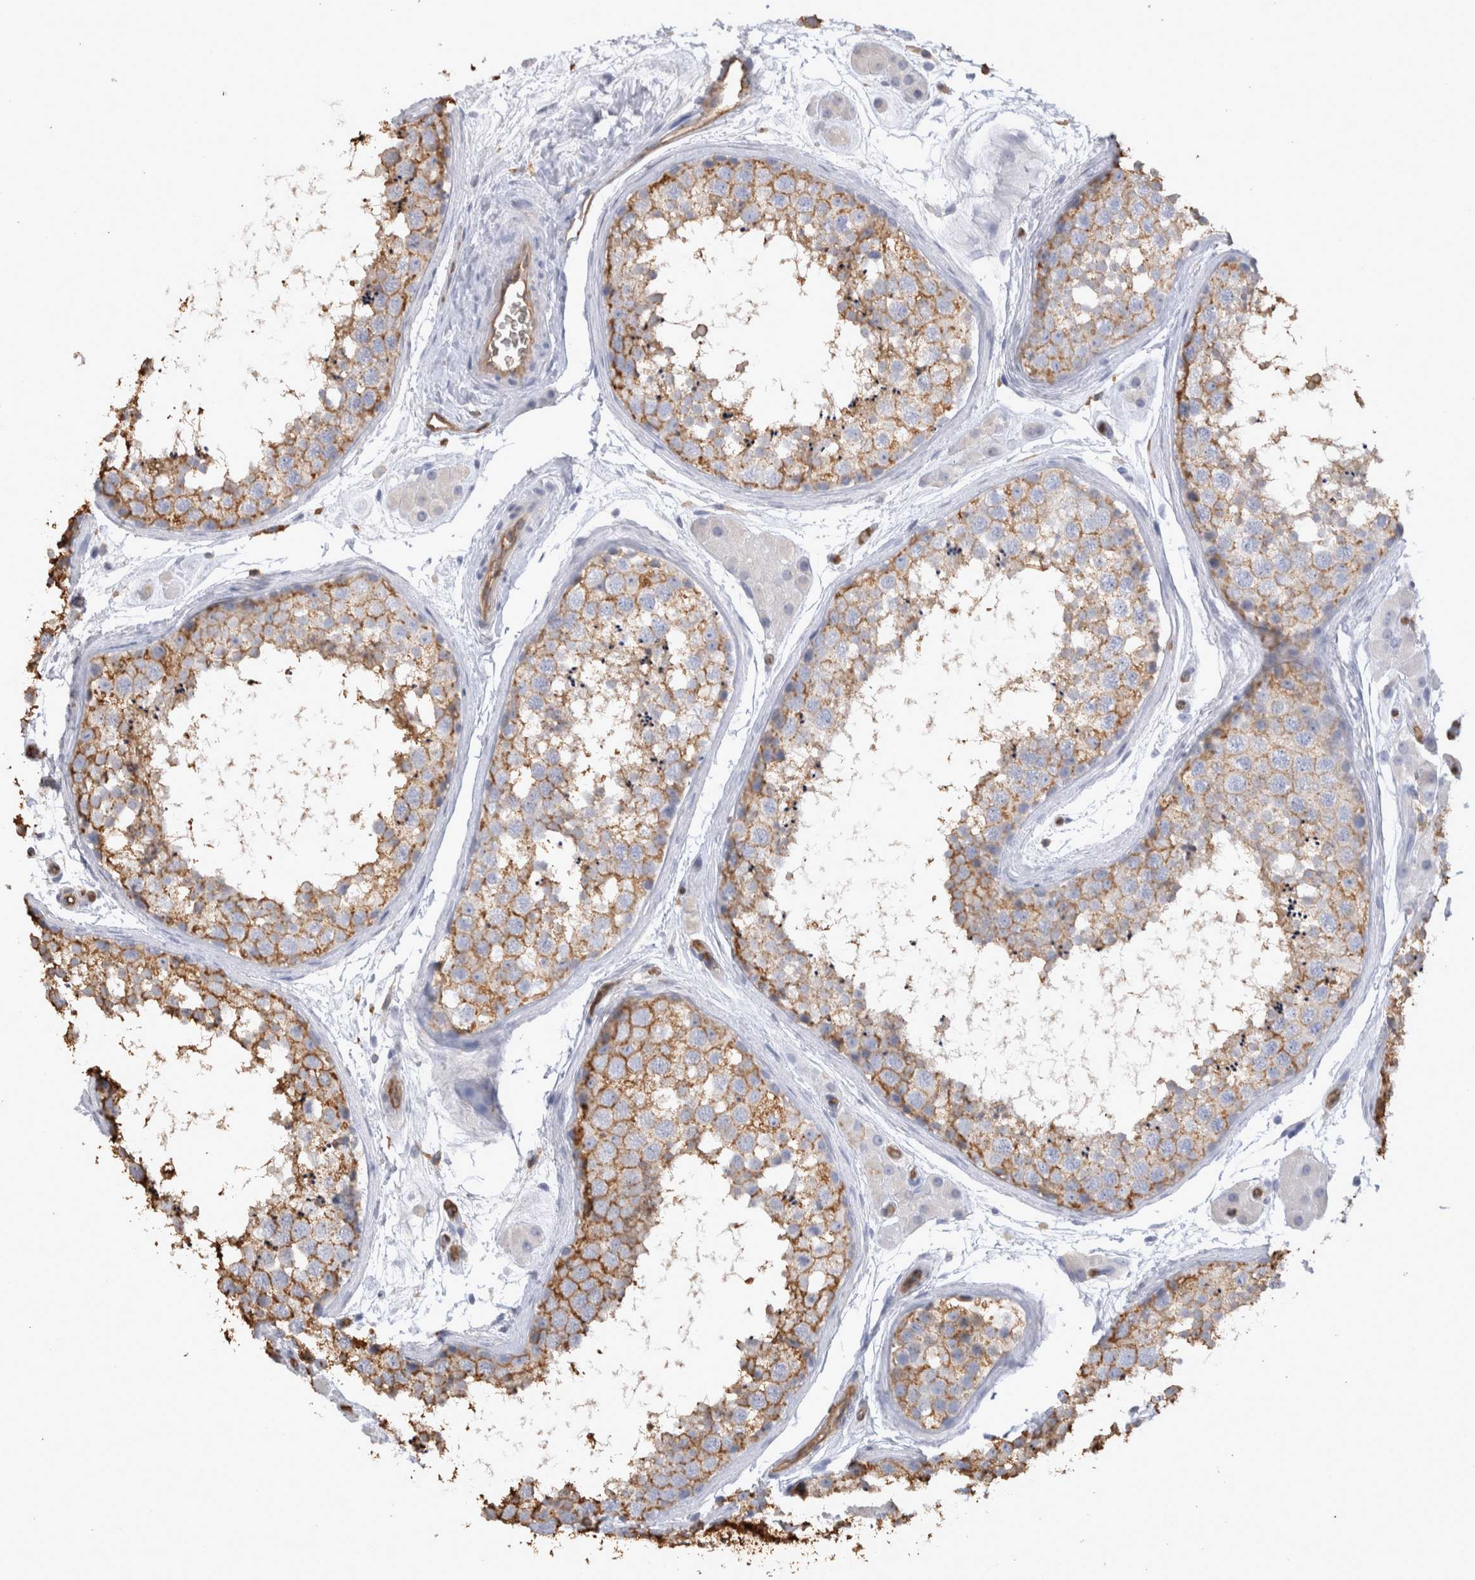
{"staining": {"intensity": "moderate", "quantity": ">75%", "location": "cytoplasmic/membranous"}, "tissue": "testis", "cell_type": "Cells in seminiferous ducts", "image_type": "normal", "snomed": [{"axis": "morphology", "description": "Normal tissue, NOS"}, {"axis": "topography", "description": "Testis"}], "caption": "This is a micrograph of immunohistochemistry staining of benign testis, which shows moderate expression in the cytoplasmic/membranous of cells in seminiferous ducts.", "gene": "IL17RC", "patient": {"sex": "male", "age": 56}}